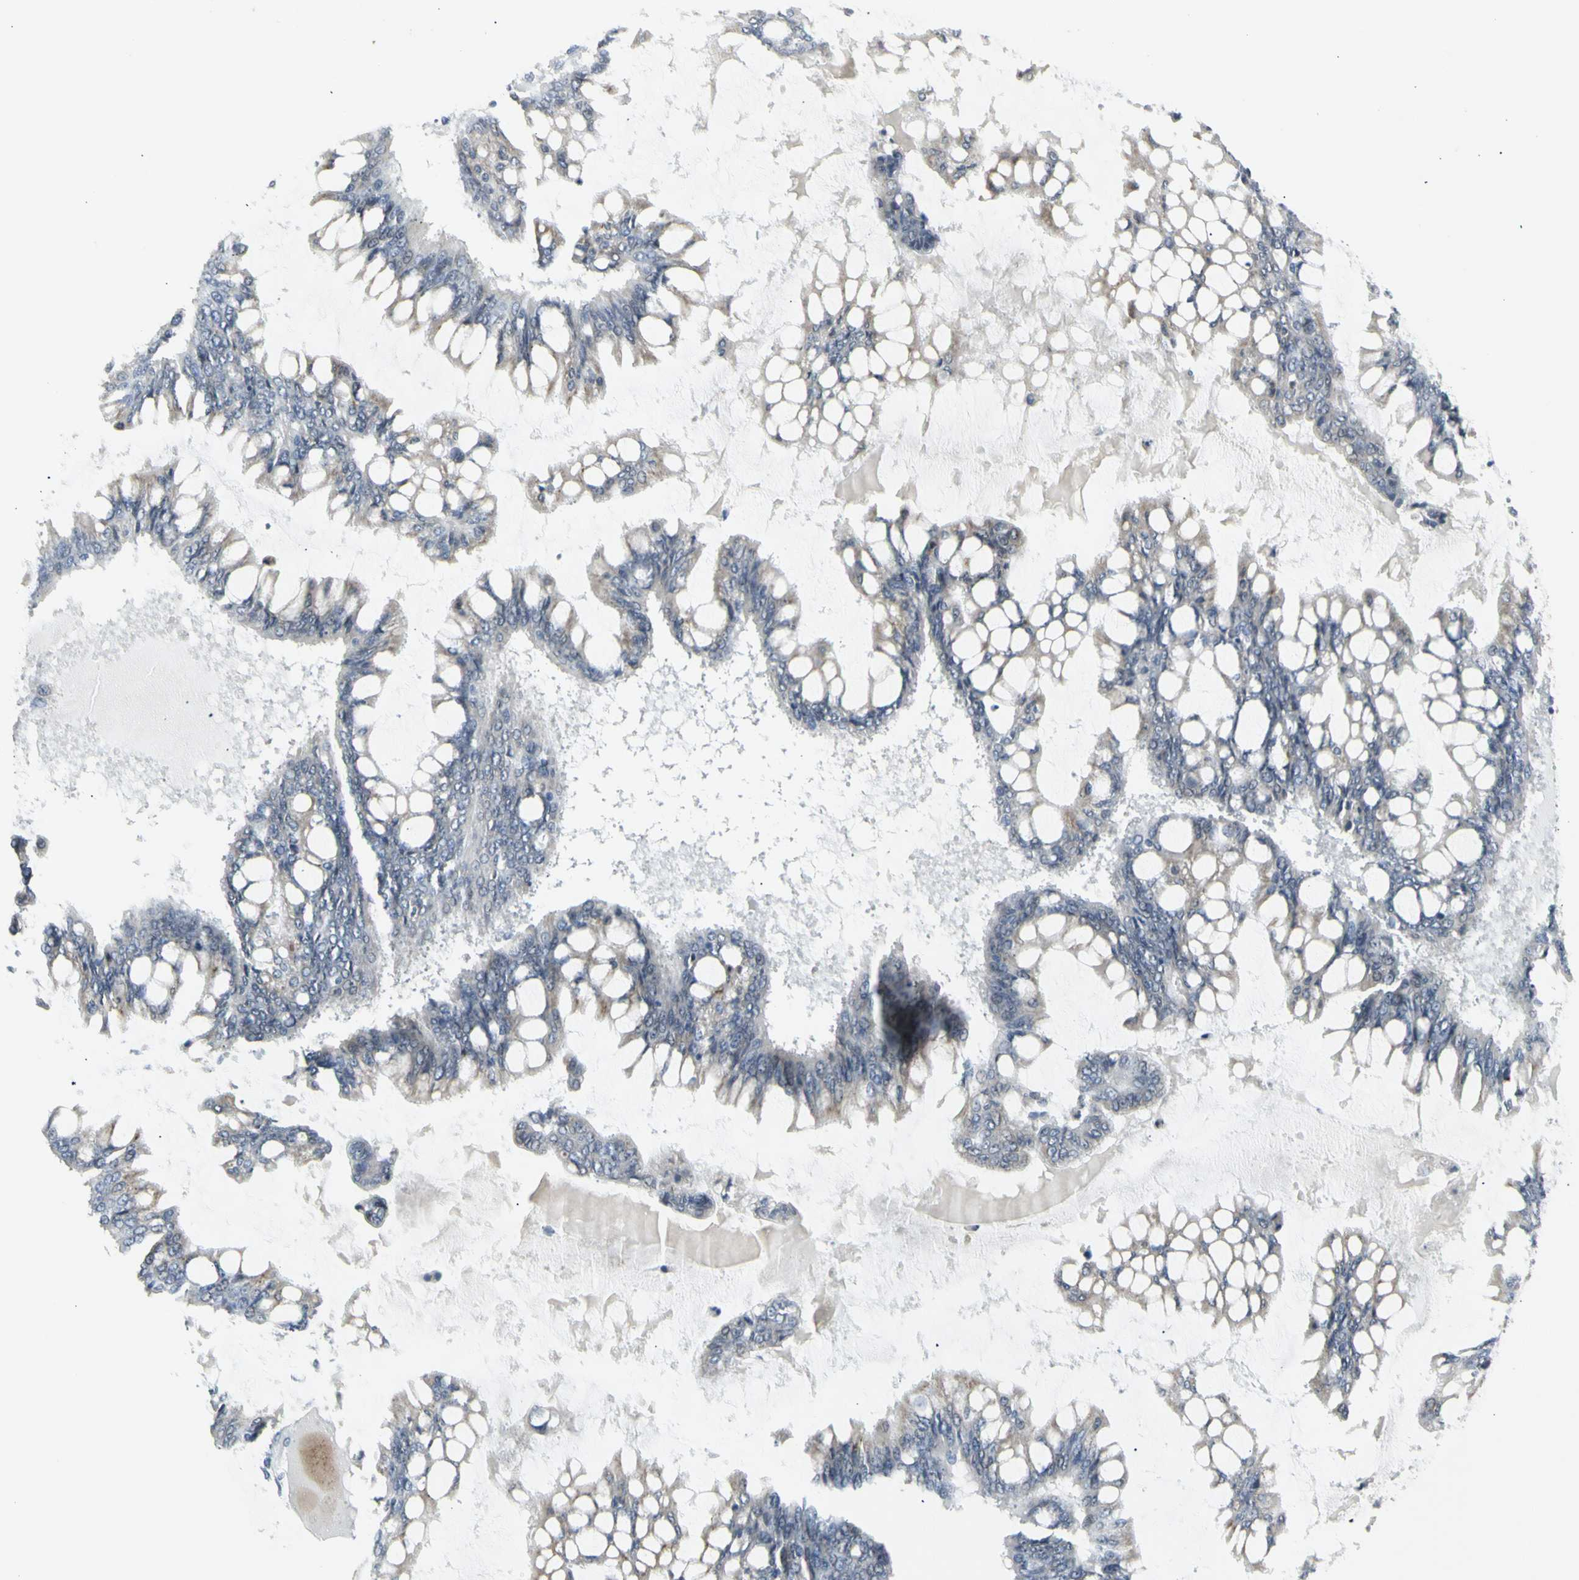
{"staining": {"intensity": "weak", "quantity": ">75%", "location": "cytoplasmic/membranous"}, "tissue": "ovarian cancer", "cell_type": "Tumor cells", "image_type": "cancer", "snomed": [{"axis": "morphology", "description": "Cystadenocarcinoma, mucinous, NOS"}, {"axis": "topography", "description": "Ovary"}], "caption": "Ovarian mucinous cystadenocarcinoma stained for a protein shows weak cytoplasmic/membranous positivity in tumor cells. The staining is performed using DAB (3,3'-diaminobenzidine) brown chromogen to label protein expression. The nuclei are counter-stained blue using hematoxylin.", "gene": "DHRS7B", "patient": {"sex": "female", "age": 73}}